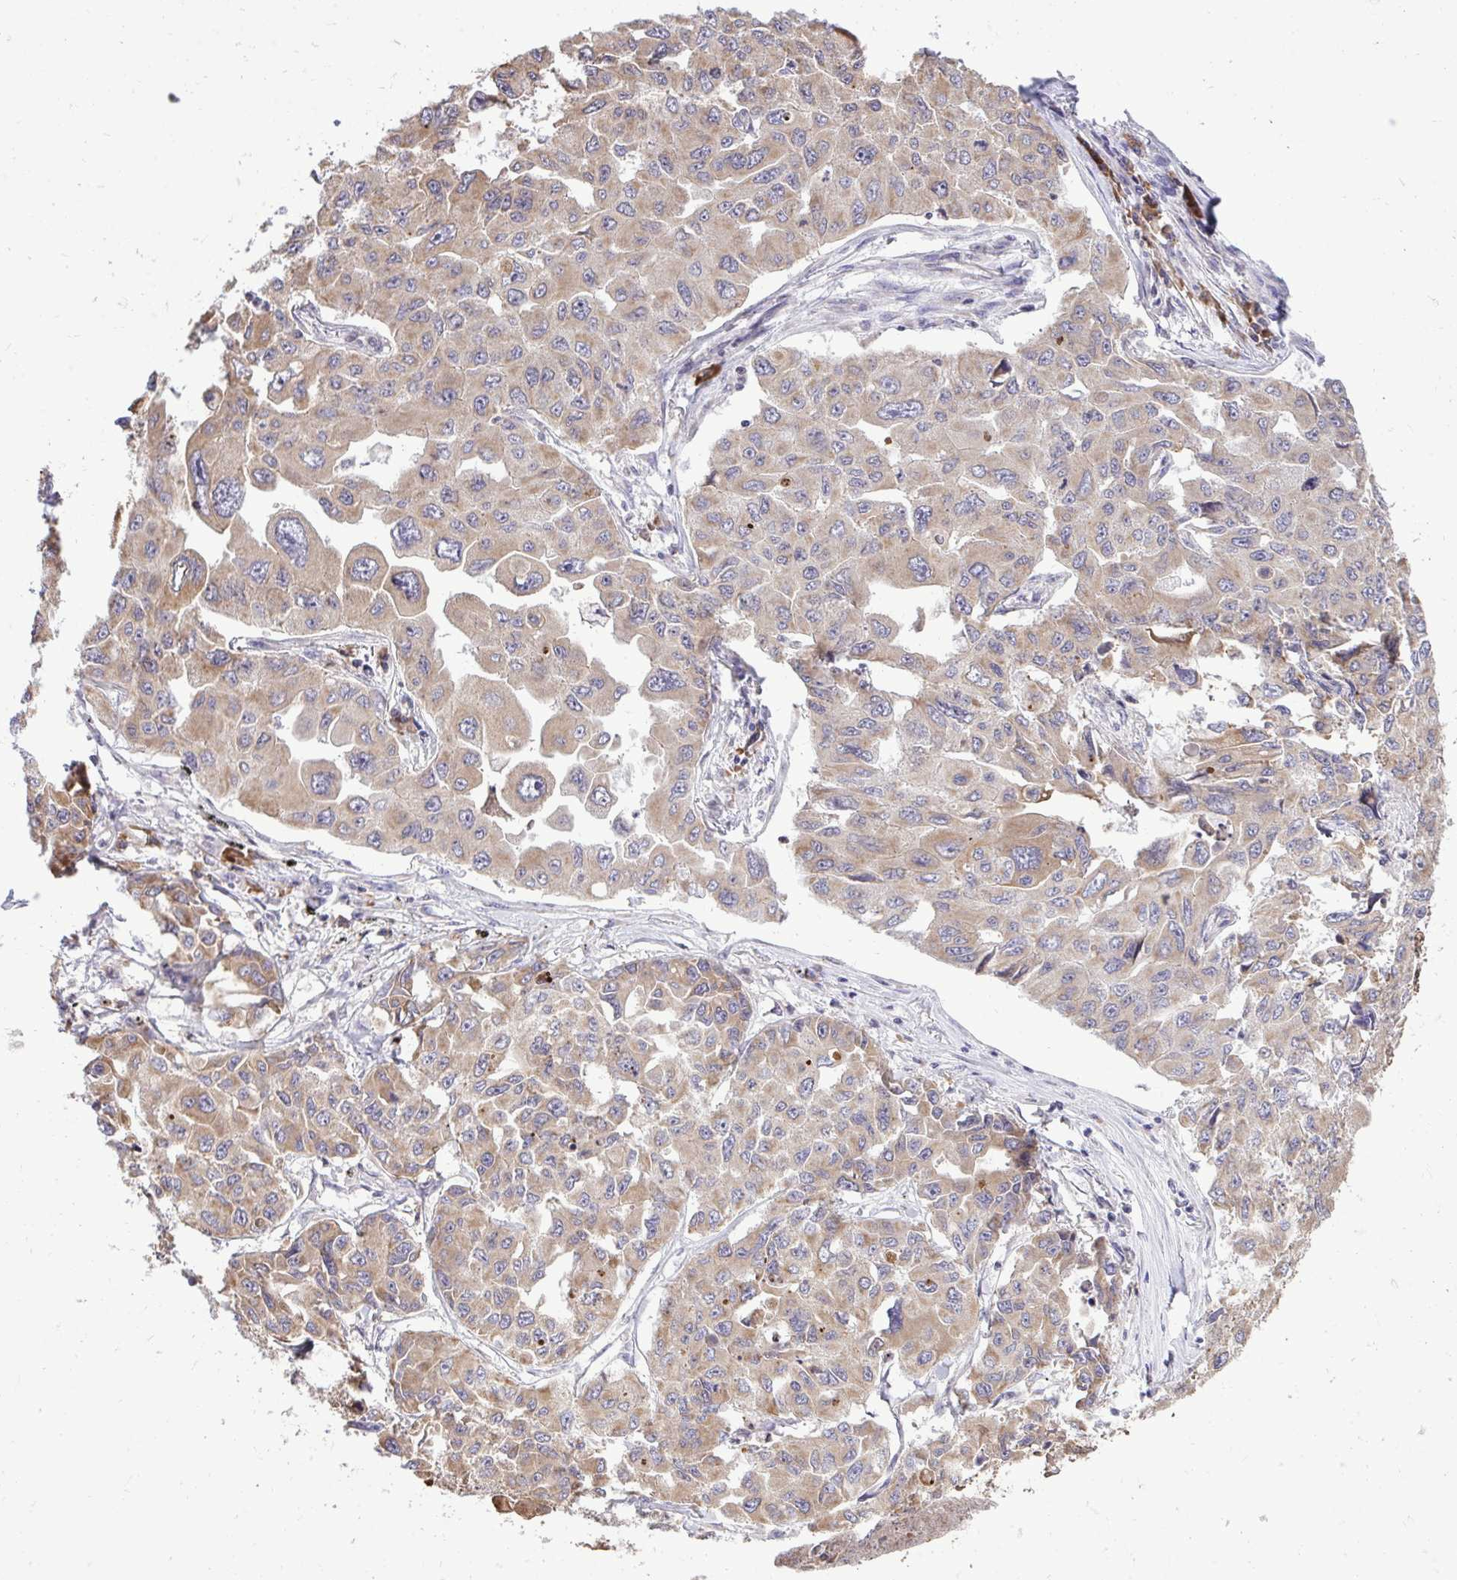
{"staining": {"intensity": "weak", "quantity": ">75%", "location": "cytoplasmic/membranous"}, "tissue": "lung cancer", "cell_type": "Tumor cells", "image_type": "cancer", "snomed": [{"axis": "morphology", "description": "Adenocarcinoma, NOS"}, {"axis": "topography", "description": "Lung"}], "caption": "Brown immunohistochemical staining in human lung cancer (adenocarcinoma) reveals weak cytoplasmic/membranous staining in about >75% of tumor cells. (DAB (3,3'-diaminobenzidine) = brown stain, brightfield microscopy at high magnification).", "gene": "METTL9", "patient": {"sex": "male", "age": 64}}